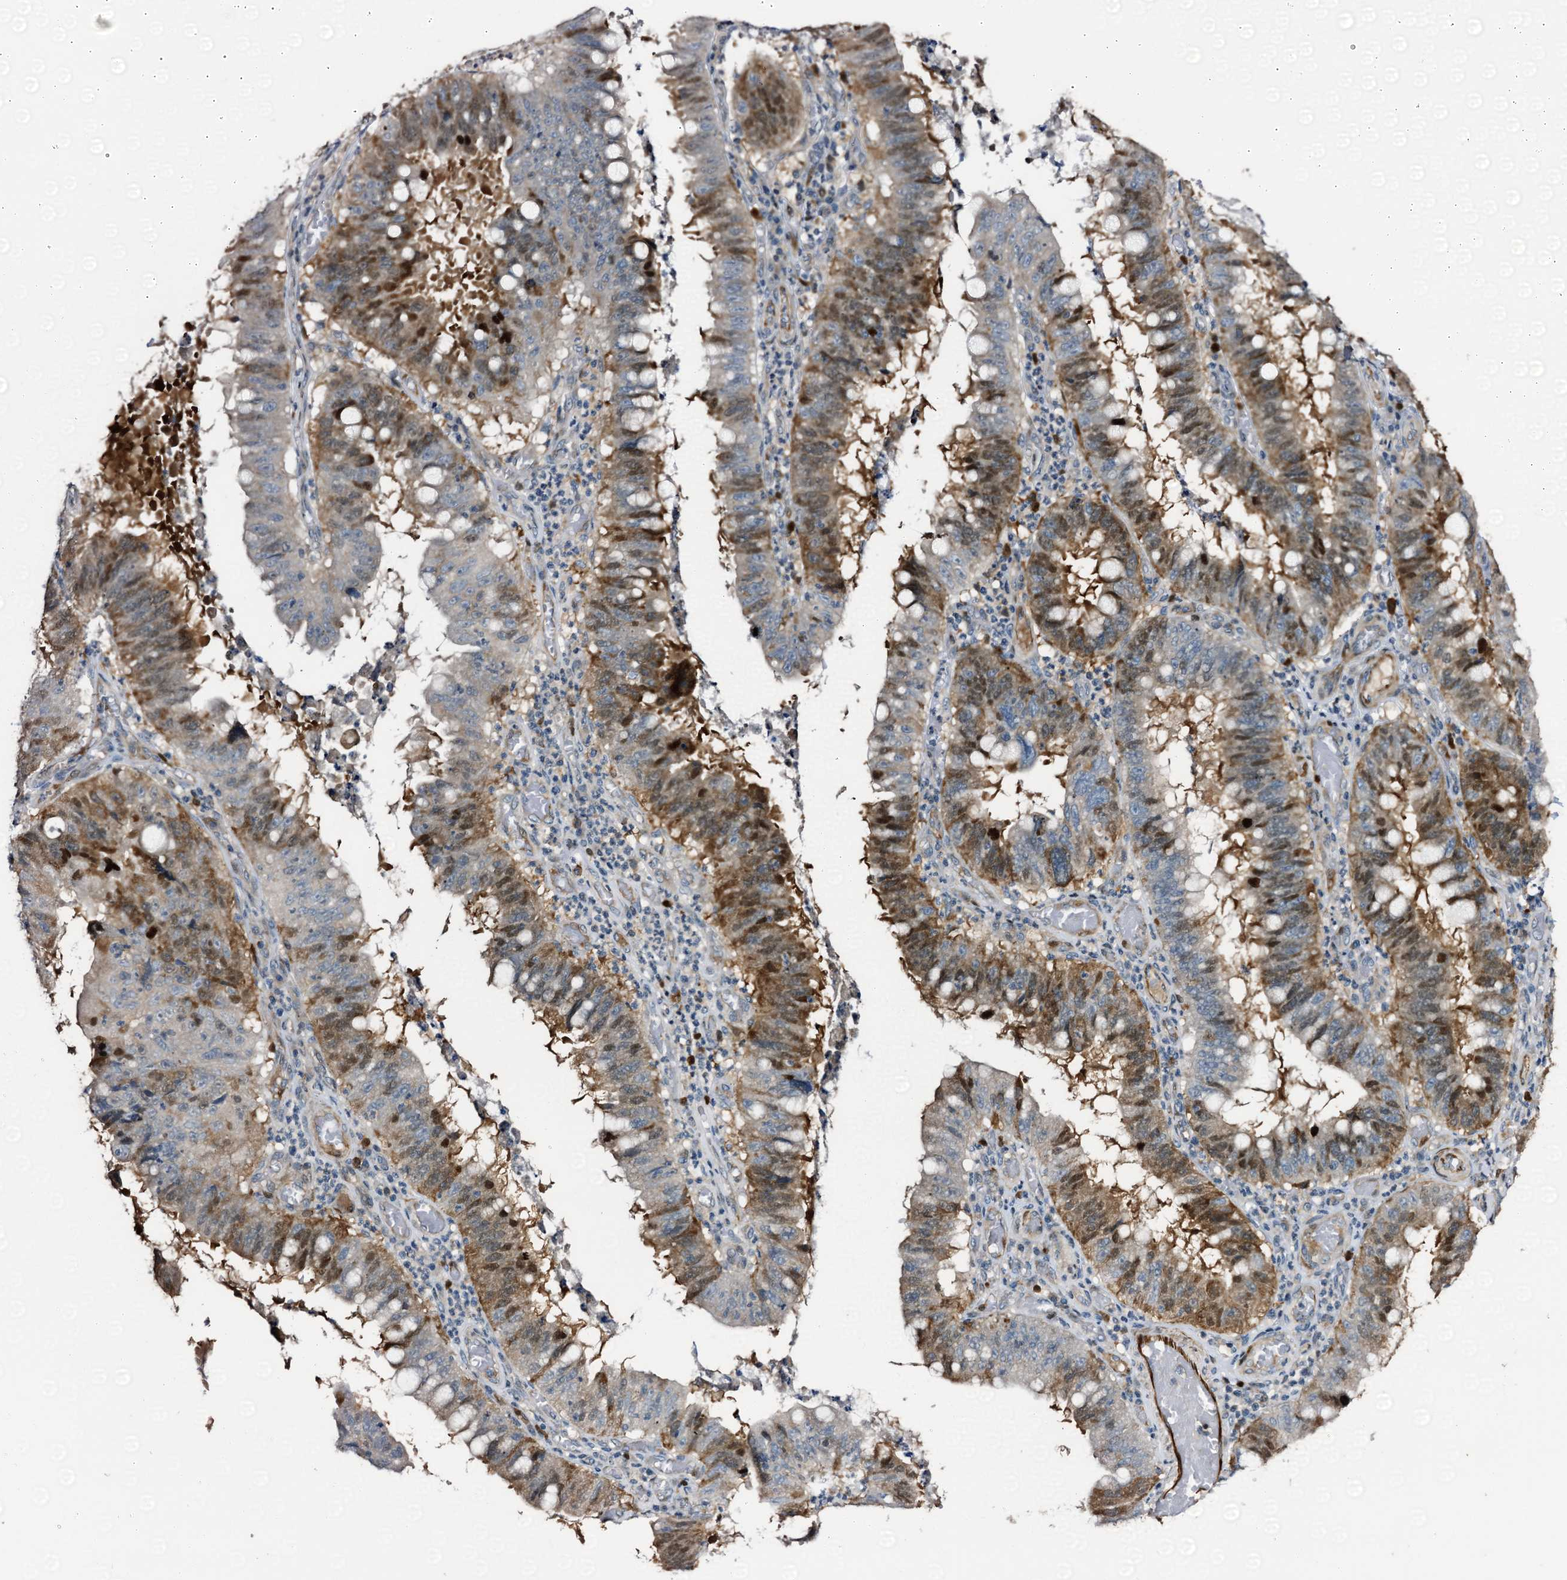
{"staining": {"intensity": "moderate", "quantity": ">75%", "location": "cytoplasmic/membranous,nuclear"}, "tissue": "stomach cancer", "cell_type": "Tumor cells", "image_type": "cancer", "snomed": [{"axis": "morphology", "description": "Adenocarcinoma, NOS"}, {"axis": "topography", "description": "Stomach"}], "caption": "Protein analysis of adenocarcinoma (stomach) tissue demonstrates moderate cytoplasmic/membranous and nuclear staining in about >75% of tumor cells.", "gene": "NCAPD2", "patient": {"sex": "male", "age": 59}}